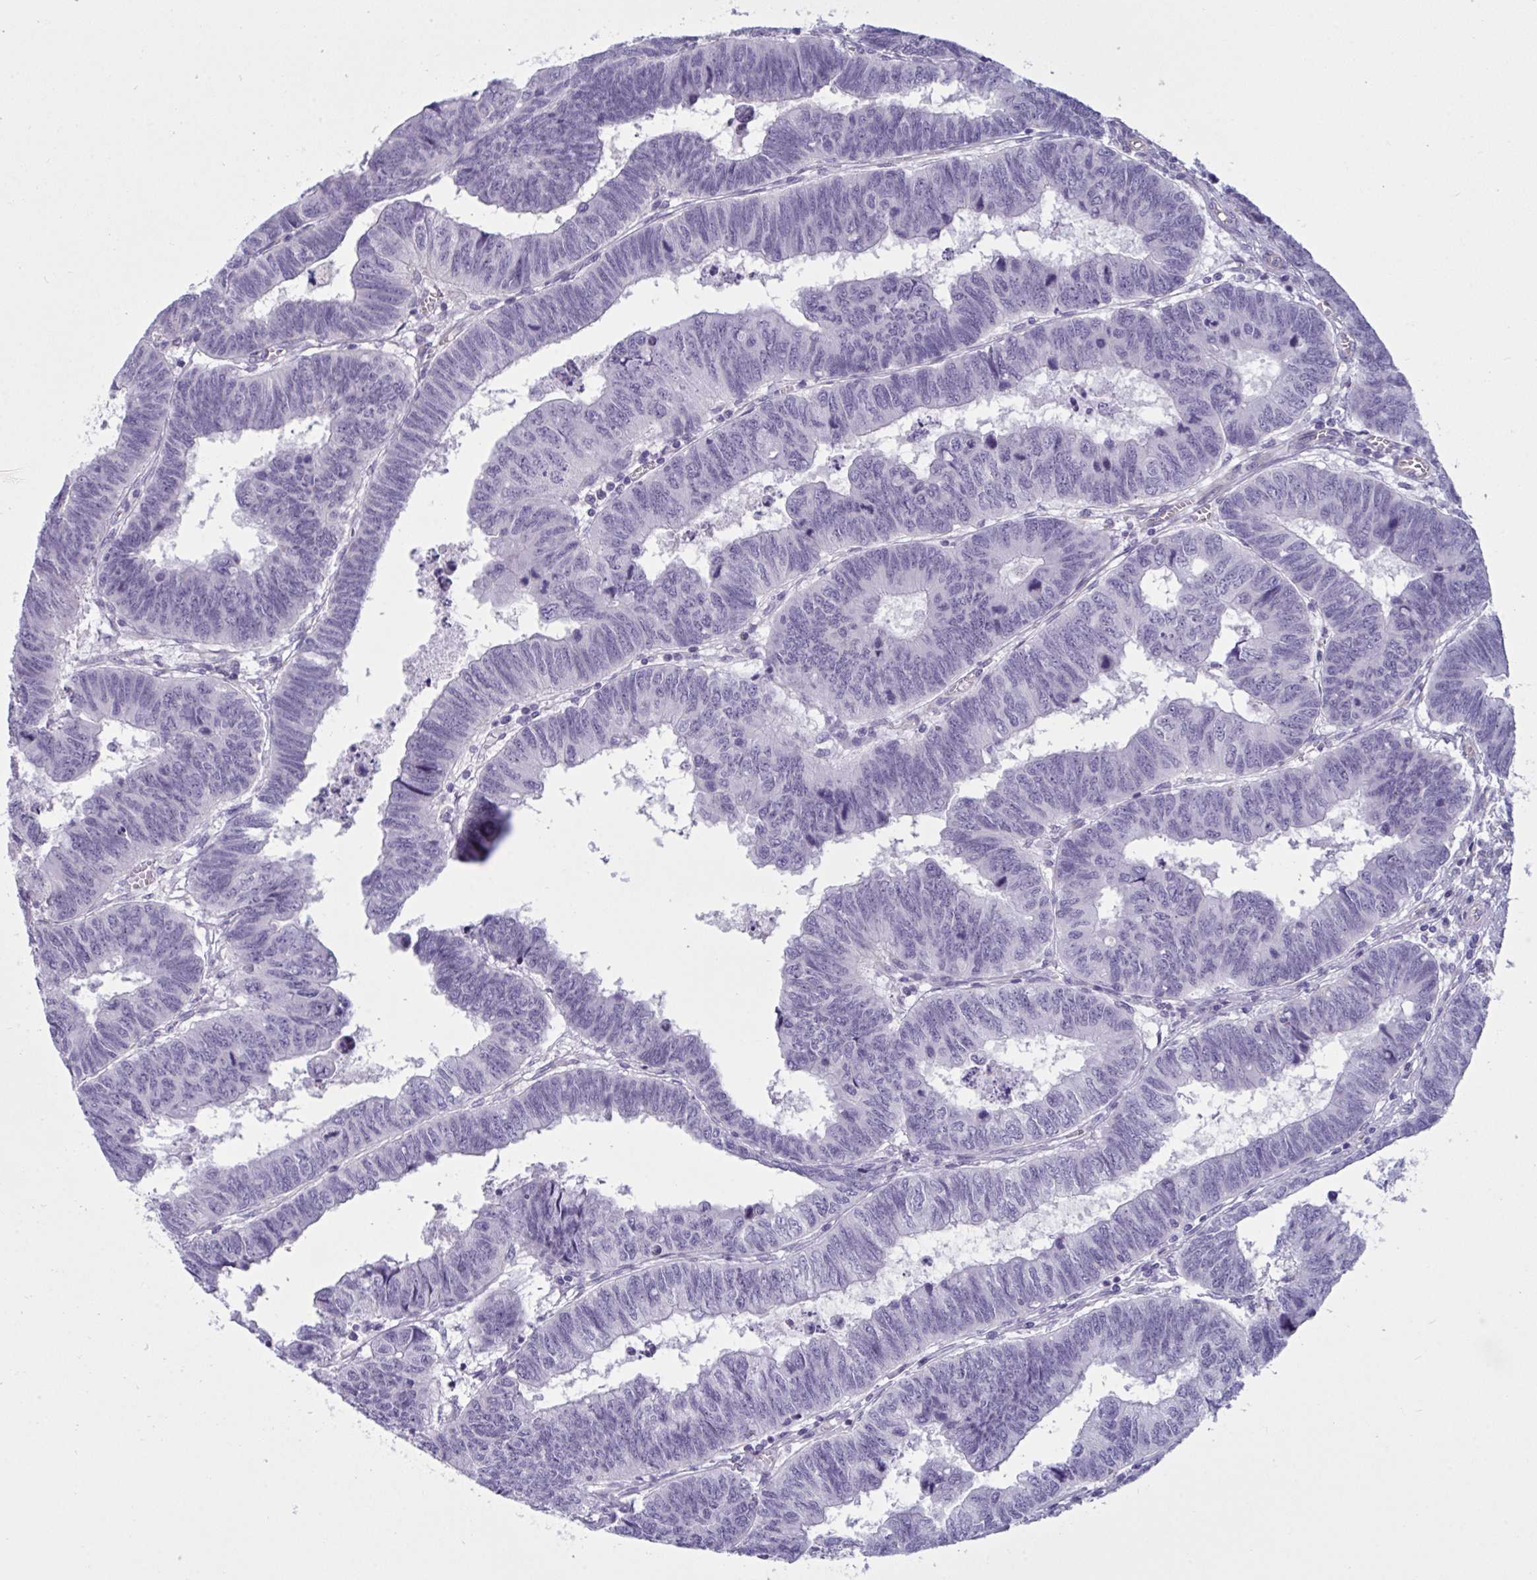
{"staining": {"intensity": "negative", "quantity": "none", "location": "none"}, "tissue": "colorectal cancer", "cell_type": "Tumor cells", "image_type": "cancer", "snomed": [{"axis": "morphology", "description": "Adenocarcinoma, NOS"}, {"axis": "topography", "description": "Colon"}], "caption": "The immunohistochemistry (IHC) micrograph has no significant staining in tumor cells of colorectal adenocarcinoma tissue. Nuclei are stained in blue.", "gene": "OR1L3", "patient": {"sex": "male", "age": 62}}